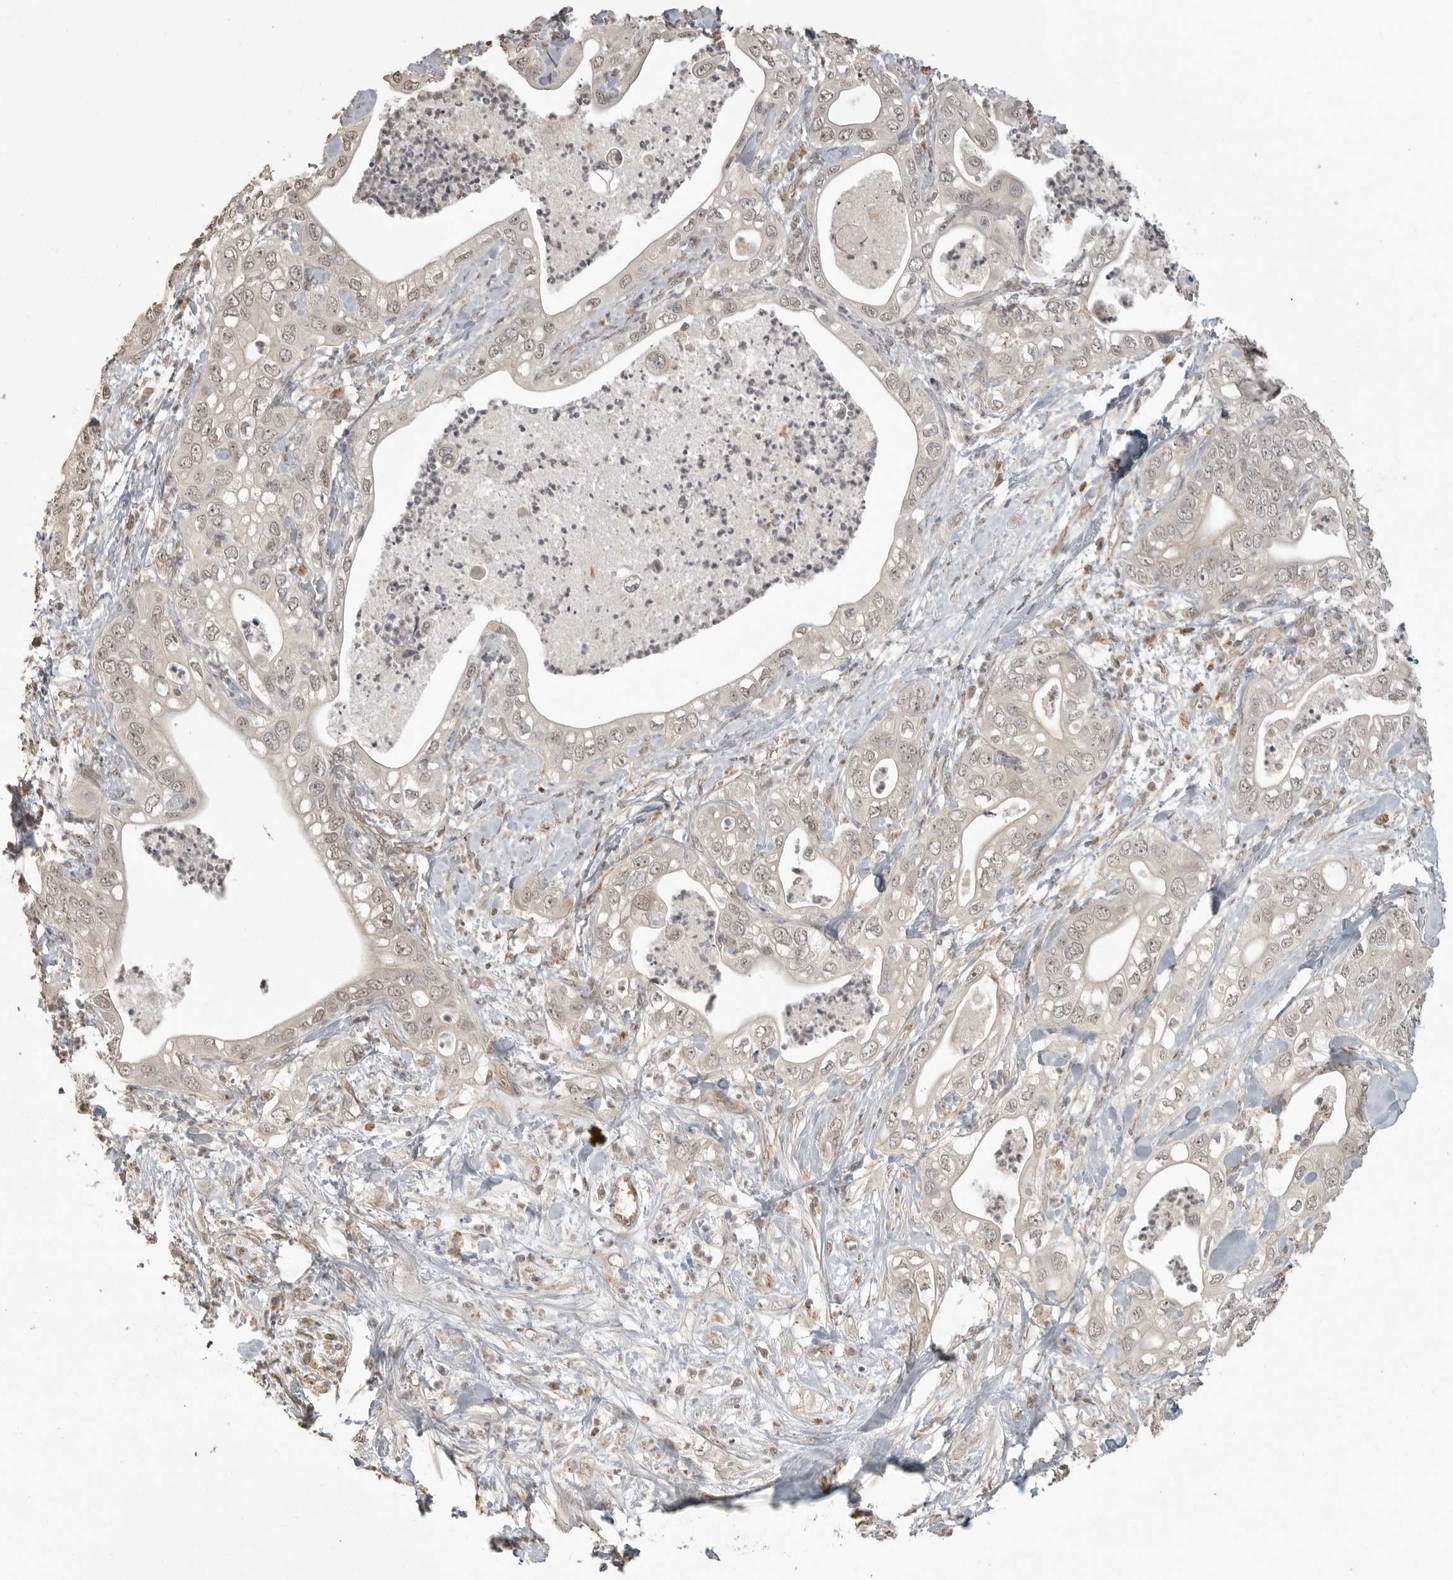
{"staining": {"intensity": "negative", "quantity": "none", "location": "none"}, "tissue": "pancreatic cancer", "cell_type": "Tumor cells", "image_type": "cancer", "snomed": [{"axis": "morphology", "description": "Adenocarcinoma, NOS"}, {"axis": "topography", "description": "Pancreas"}], "caption": "A micrograph of human adenocarcinoma (pancreatic) is negative for staining in tumor cells.", "gene": "SMG8", "patient": {"sex": "female", "age": 78}}